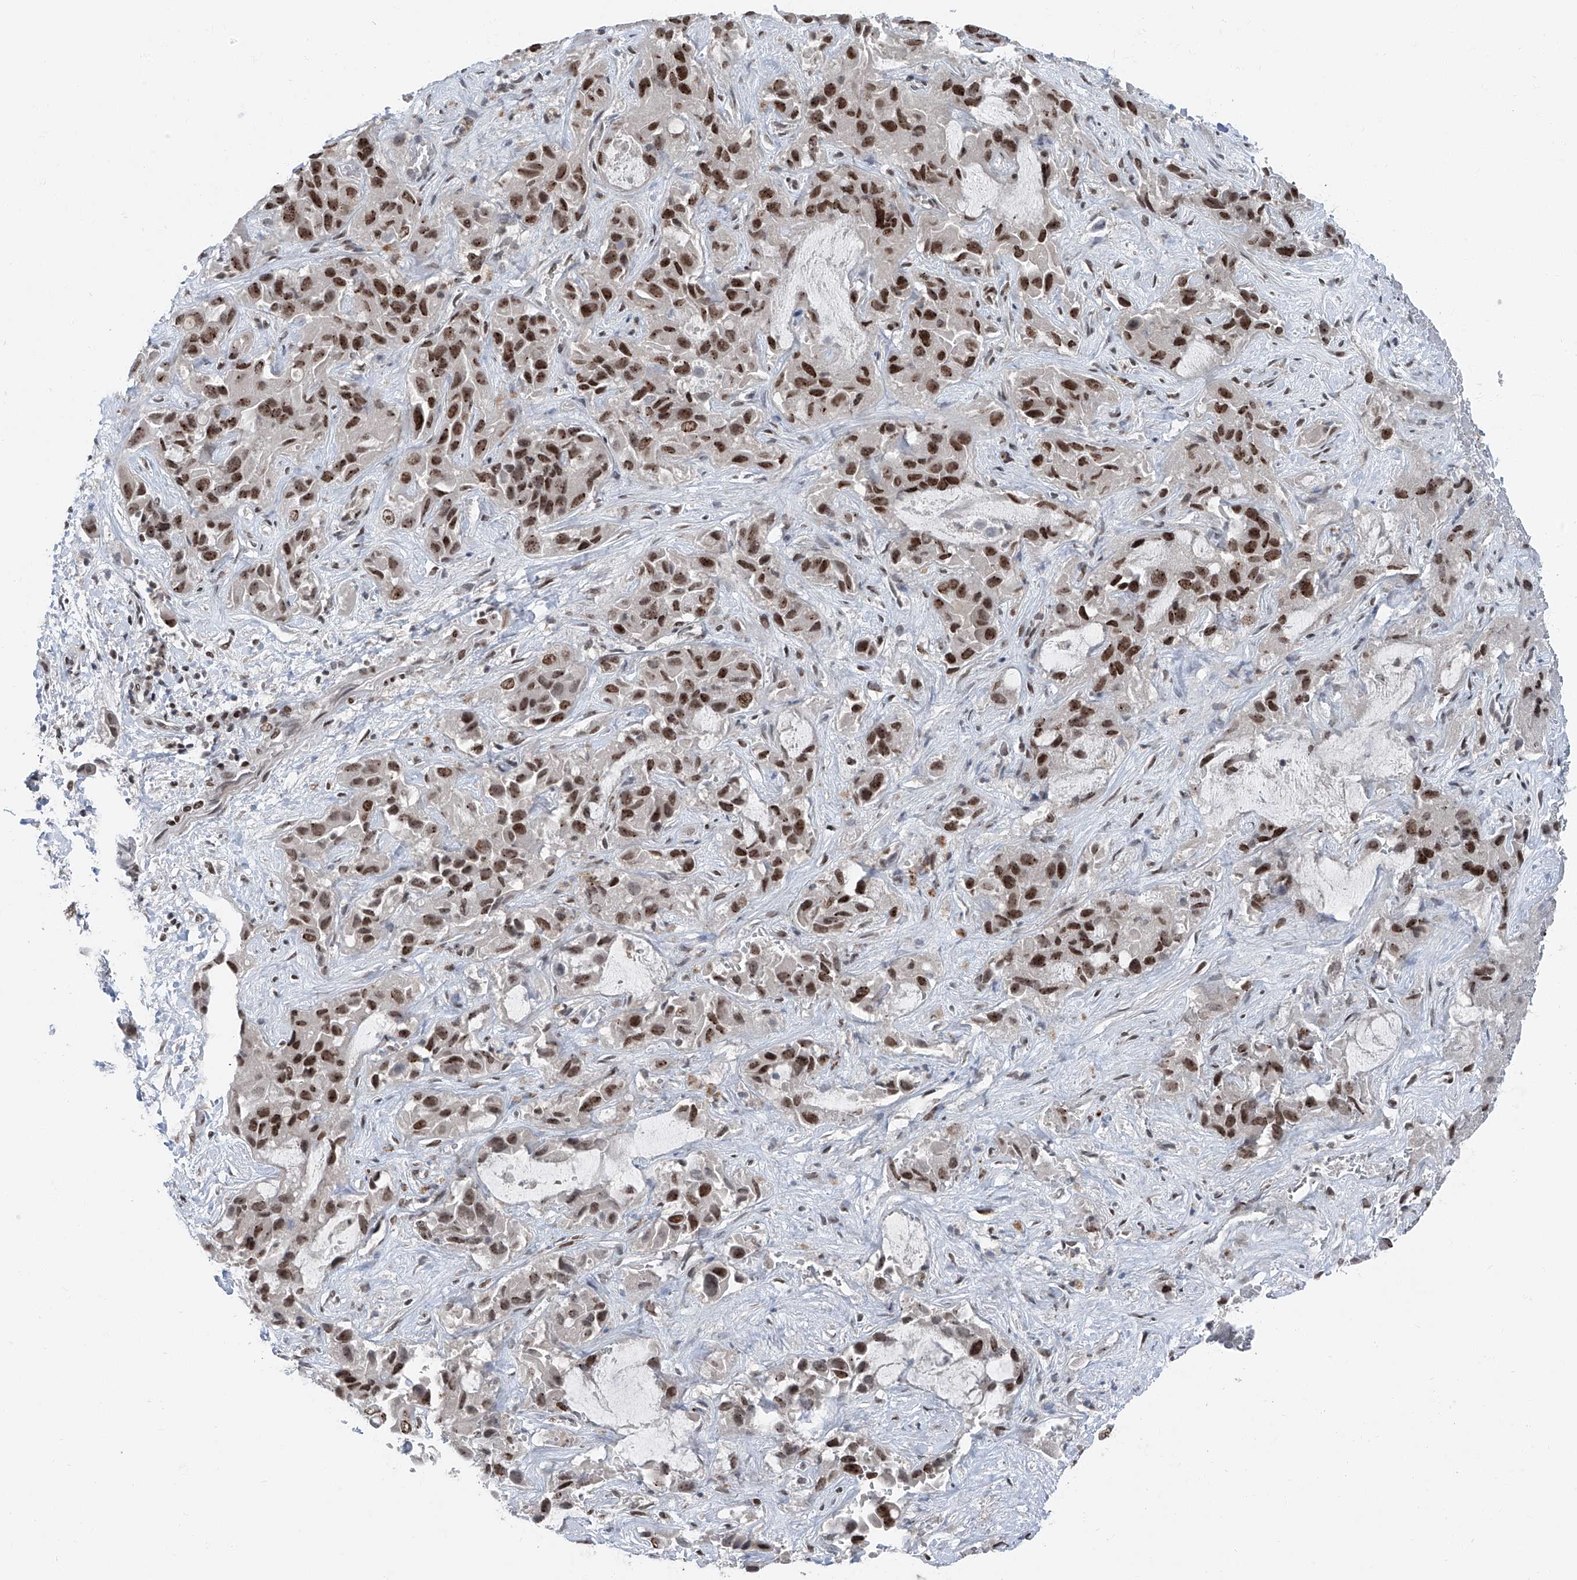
{"staining": {"intensity": "moderate", "quantity": ">75%", "location": "nuclear"}, "tissue": "liver cancer", "cell_type": "Tumor cells", "image_type": "cancer", "snomed": [{"axis": "morphology", "description": "Cholangiocarcinoma"}, {"axis": "topography", "description": "Liver"}], "caption": "Liver cancer (cholangiocarcinoma) stained with a brown dye demonstrates moderate nuclear positive expression in about >75% of tumor cells.", "gene": "BMI1", "patient": {"sex": "female", "age": 52}}